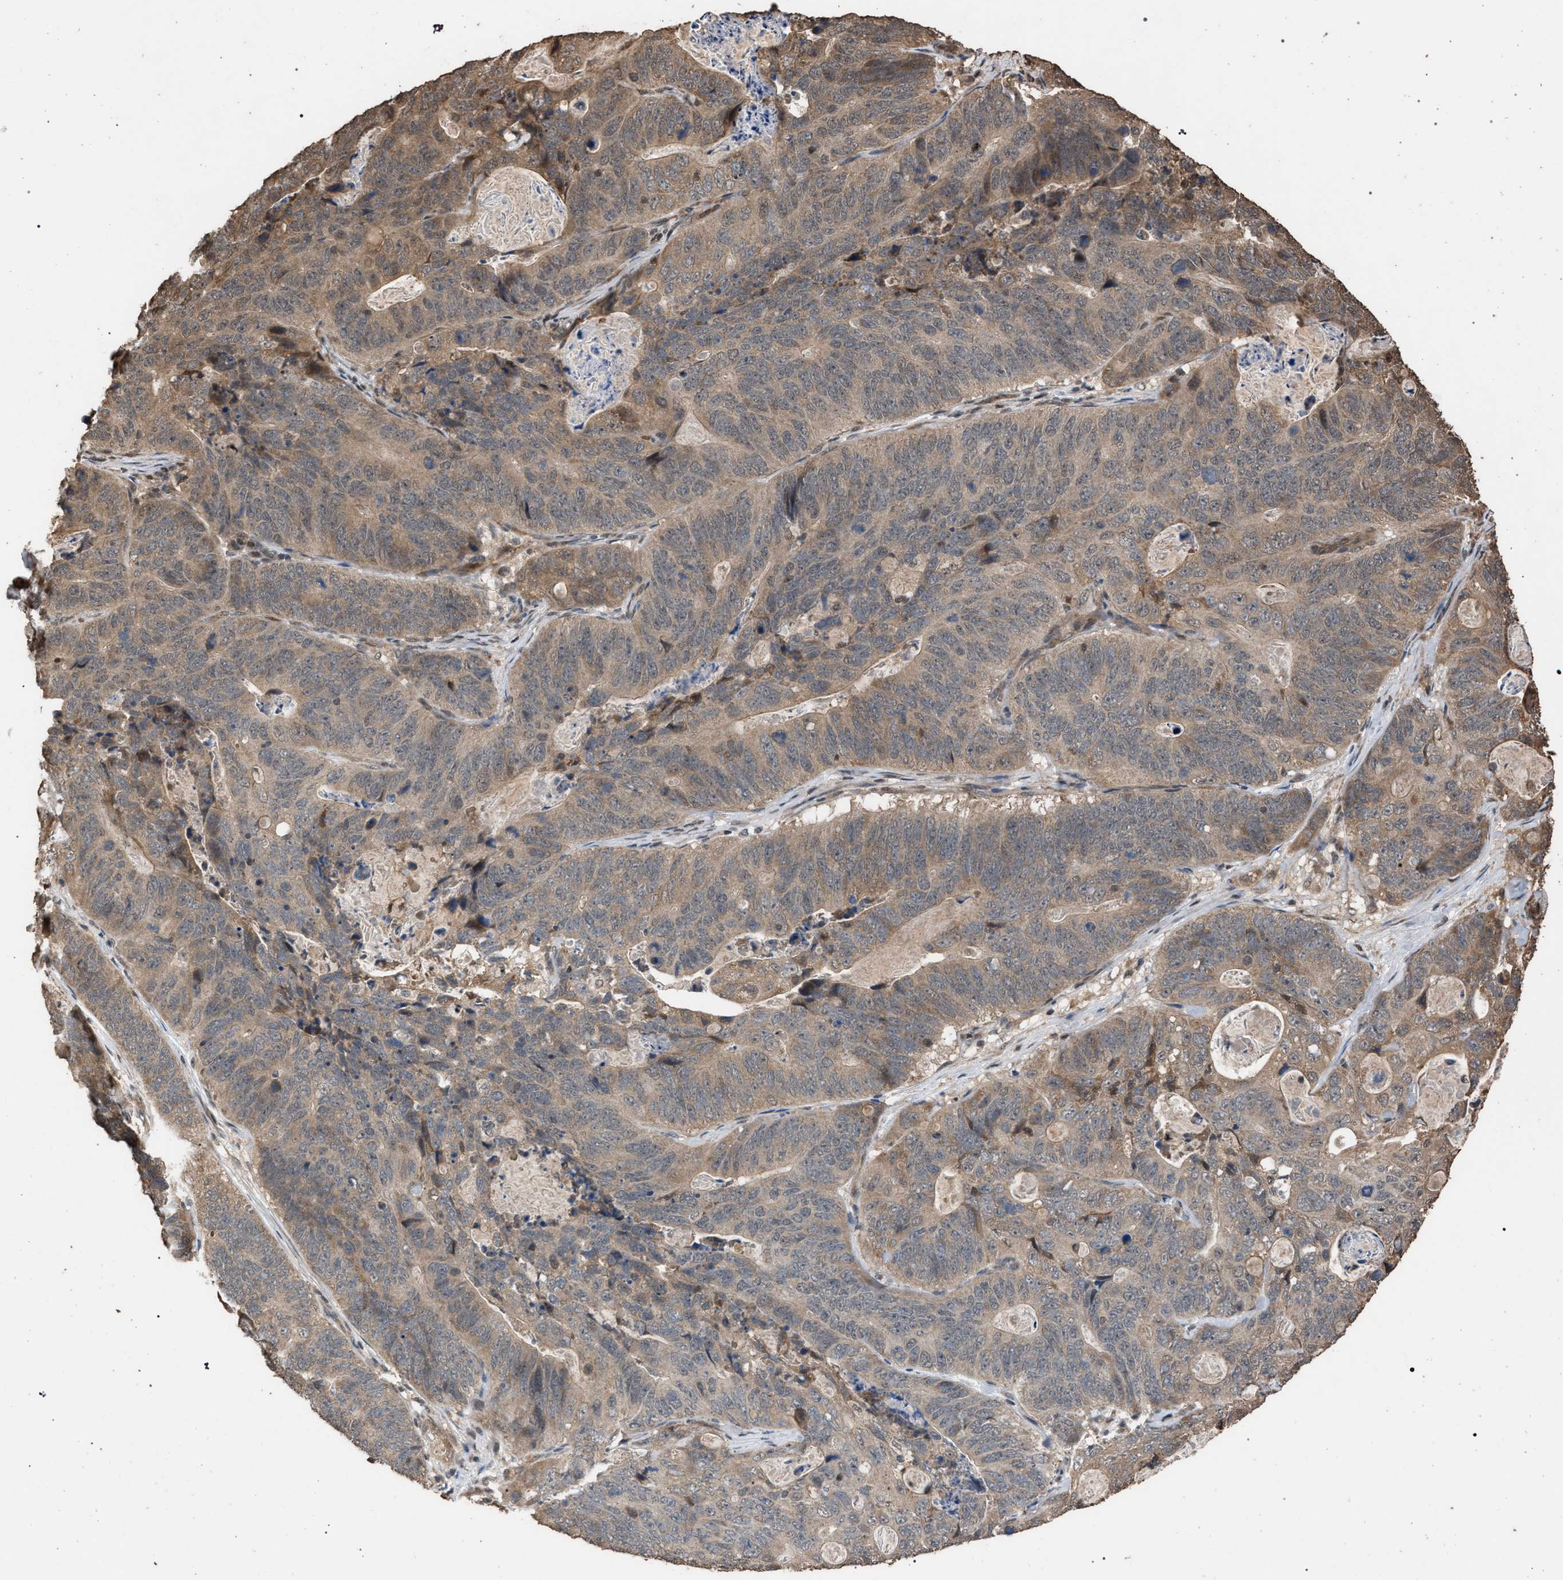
{"staining": {"intensity": "weak", "quantity": ">75%", "location": "cytoplasmic/membranous"}, "tissue": "stomach cancer", "cell_type": "Tumor cells", "image_type": "cancer", "snomed": [{"axis": "morphology", "description": "Normal tissue, NOS"}, {"axis": "morphology", "description": "Adenocarcinoma, NOS"}, {"axis": "topography", "description": "Stomach"}], "caption": "Protein analysis of stomach cancer tissue shows weak cytoplasmic/membranous expression in about >75% of tumor cells. The staining is performed using DAB brown chromogen to label protein expression. The nuclei are counter-stained blue using hematoxylin.", "gene": "NAA35", "patient": {"sex": "female", "age": 89}}